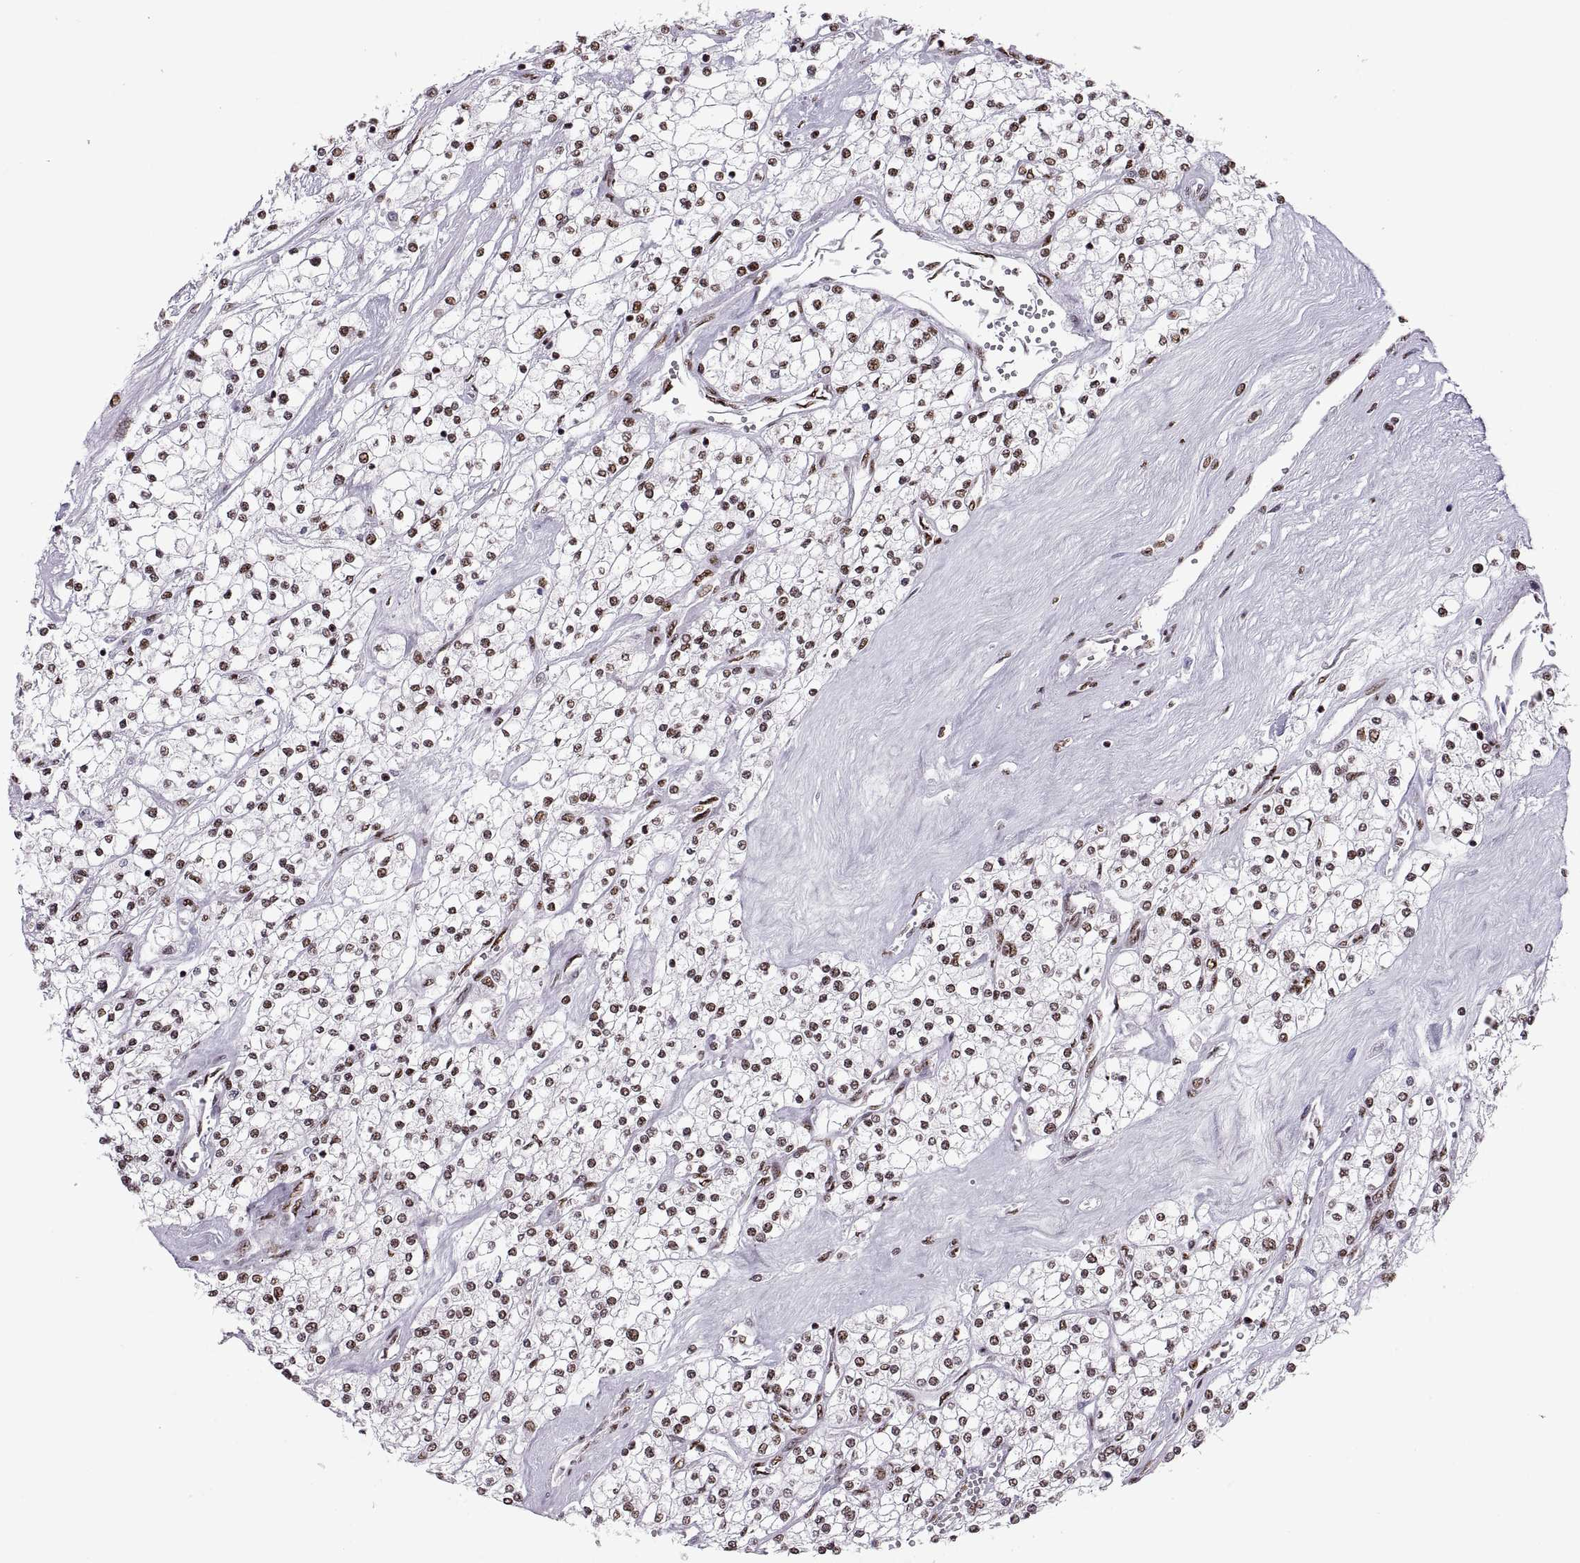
{"staining": {"intensity": "weak", "quantity": "25%-75%", "location": "nuclear"}, "tissue": "renal cancer", "cell_type": "Tumor cells", "image_type": "cancer", "snomed": [{"axis": "morphology", "description": "Adenocarcinoma, NOS"}, {"axis": "topography", "description": "Kidney"}], "caption": "An immunohistochemistry photomicrograph of tumor tissue is shown. Protein staining in brown labels weak nuclear positivity in renal cancer within tumor cells.", "gene": "SNAI1", "patient": {"sex": "male", "age": 80}}